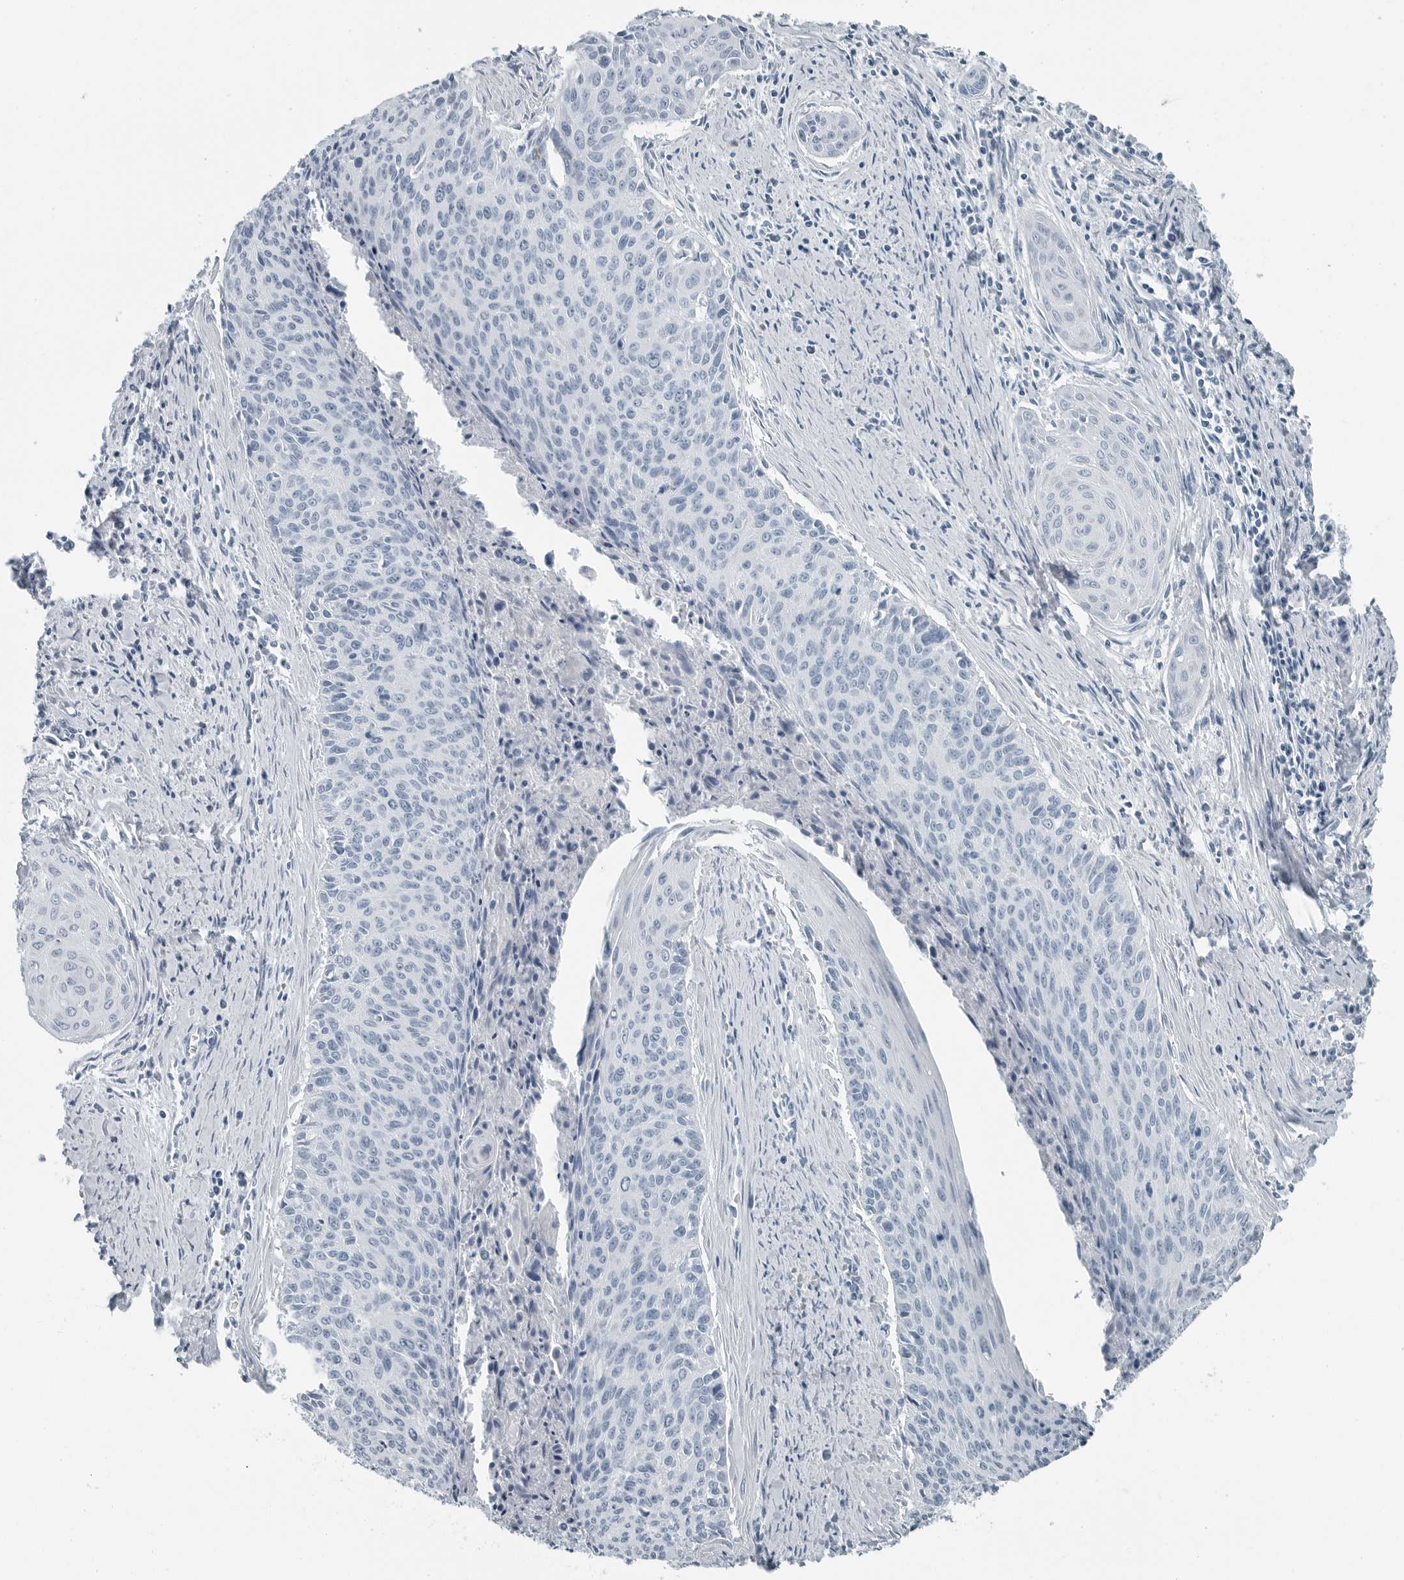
{"staining": {"intensity": "negative", "quantity": "none", "location": "none"}, "tissue": "cervical cancer", "cell_type": "Tumor cells", "image_type": "cancer", "snomed": [{"axis": "morphology", "description": "Squamous cell carcinoma, NOS"}, {"axis": "topography", "description": "Cervix"}], "caption": "The histopathology image reveals no significant expression in tumor cells of cervical cancer (squamous cell carcinoma).", "gene": "ZPBP2", "patient": {"sex": "female", "age": 55}}